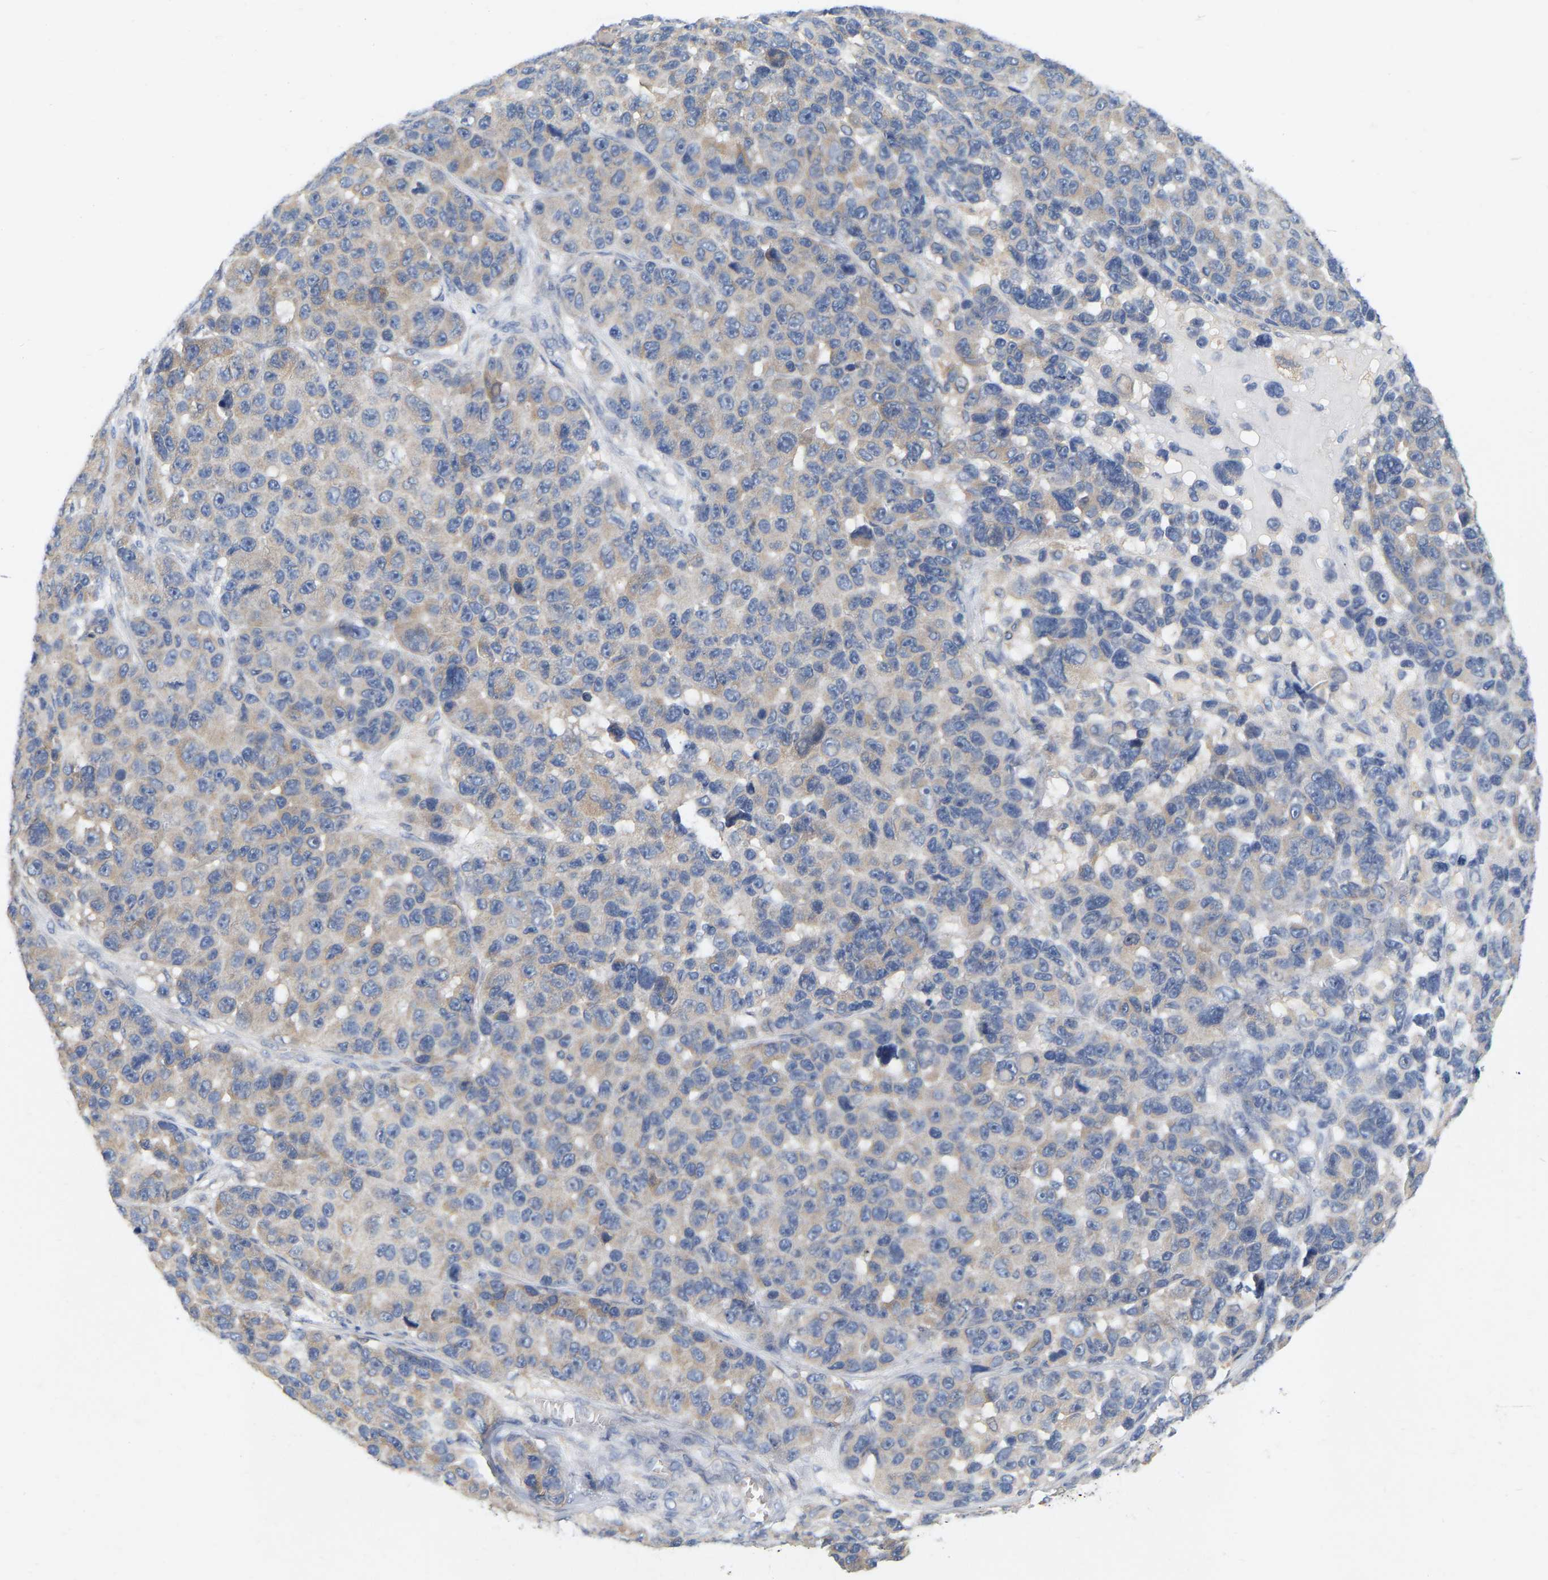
{"staining": {"intensity": "weak", "quantity": "25%-75%", "location": "cytoplasmic/membranous"}, "tissue": "melanoma", "cell_type": "Tumor cells", "image_type": "cancer", "snomed": [{"axis": "morphology", "description": "Malignant melanoma, NOS"}, {"axis": "topography", "description": "Skin"}], "caption": "Approximately 25%-75% of tumor cells in human melanoma reveal weak cytoplasmic/membranous protein expression as visualized by brown immunohistochemical staining.", "gene": "WIPI2", "patient": {"sex": "male", "age": 53}}